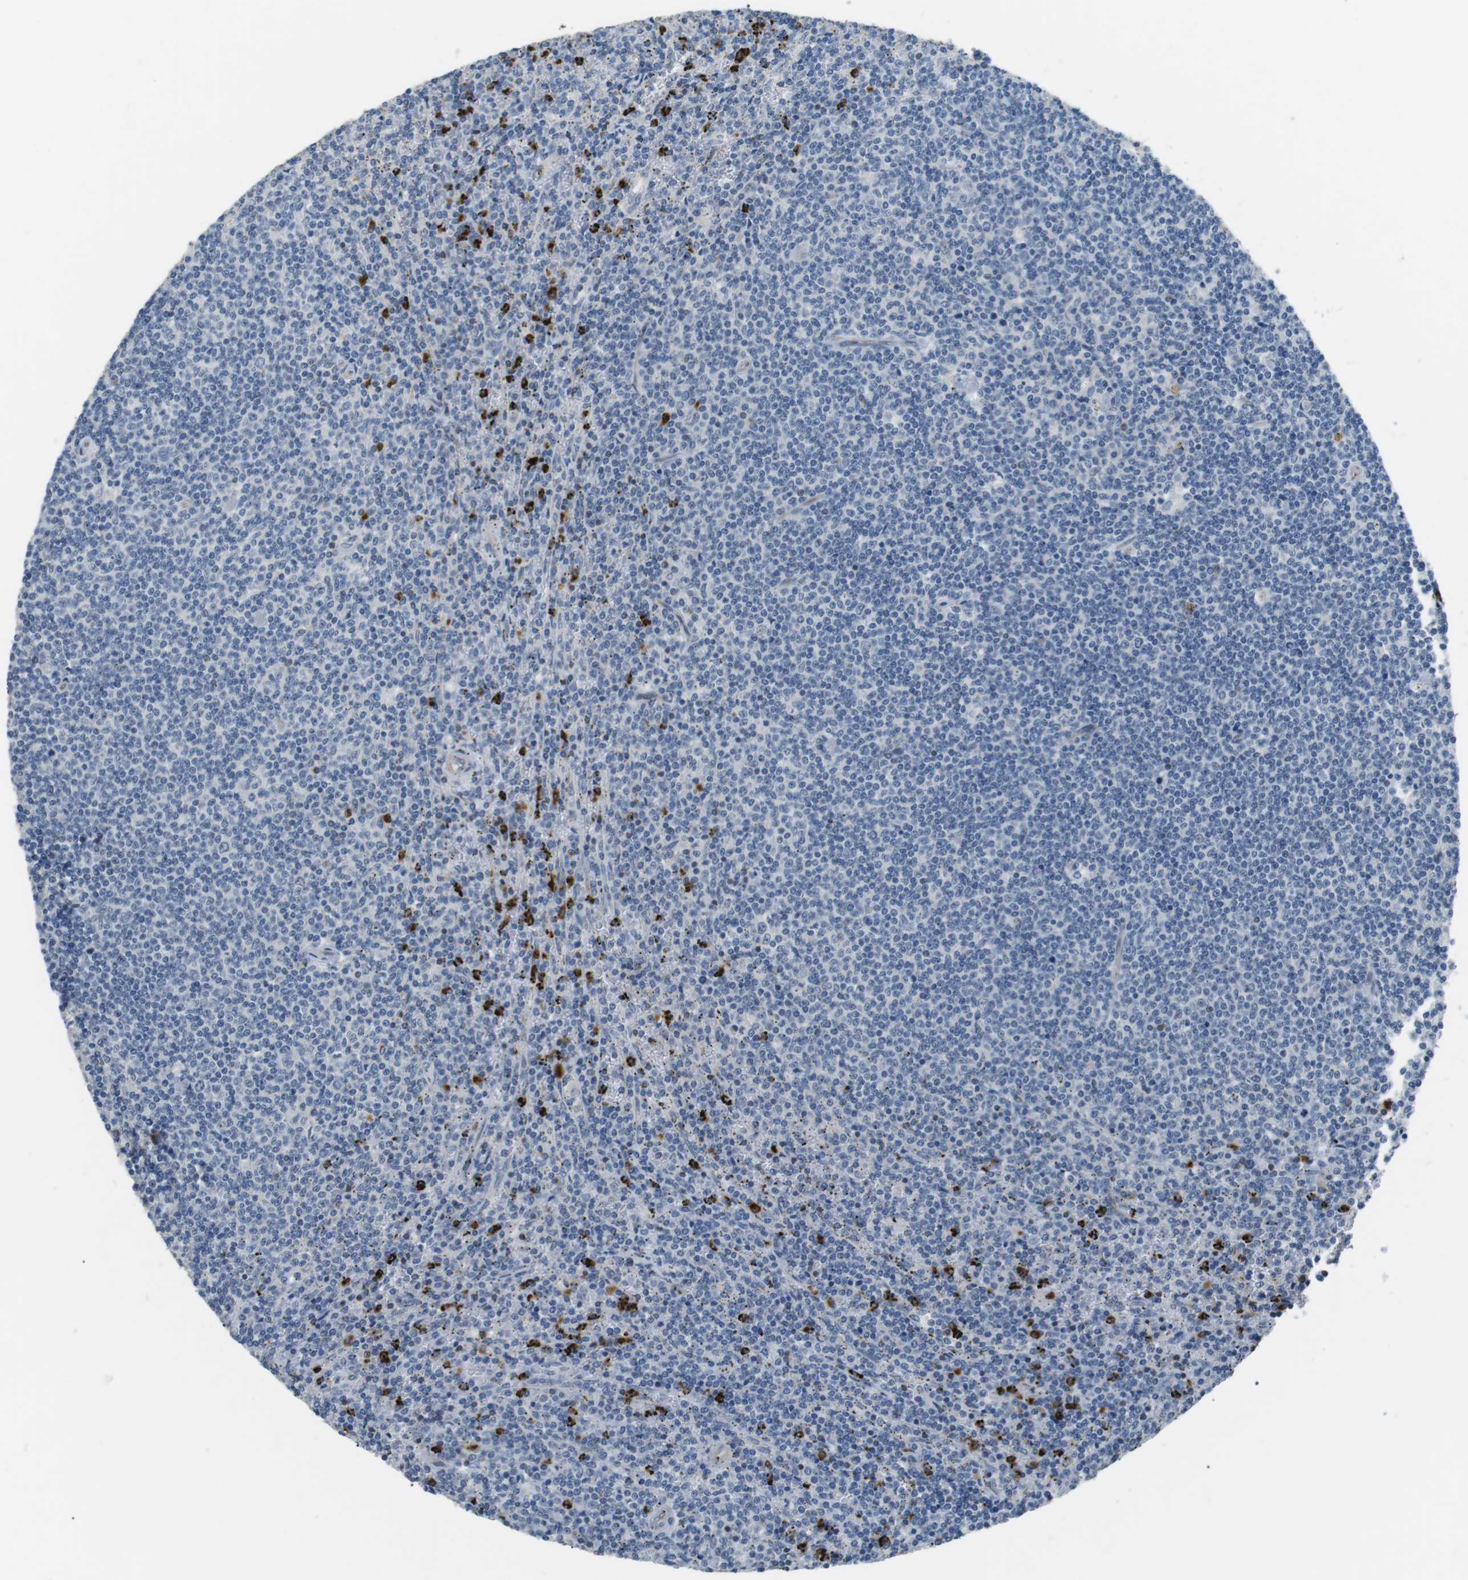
{"staining": {"intensity": "negative", "quantity": "none", "location": "none"}, "tissue": "lymphoma", "cell_type": "Tumor cells", "image_type": "cancer", "snomed": [{"axis": "morphology", "description": "Malignant lymphoma, non-Hodgkin's type, Low grade"}, {"axis": "topography", "description": "Spleen"}], "caption": "High power microscopy photomicrograph of an immunohistochemistry (IHC) micrograph of malignant lymphoma, non-Hodgkin's type (low-grade), revealing no significant positivity in tumor cells.", "gene": "GZMM", "patient": {"sex": "female", "age": 50}}